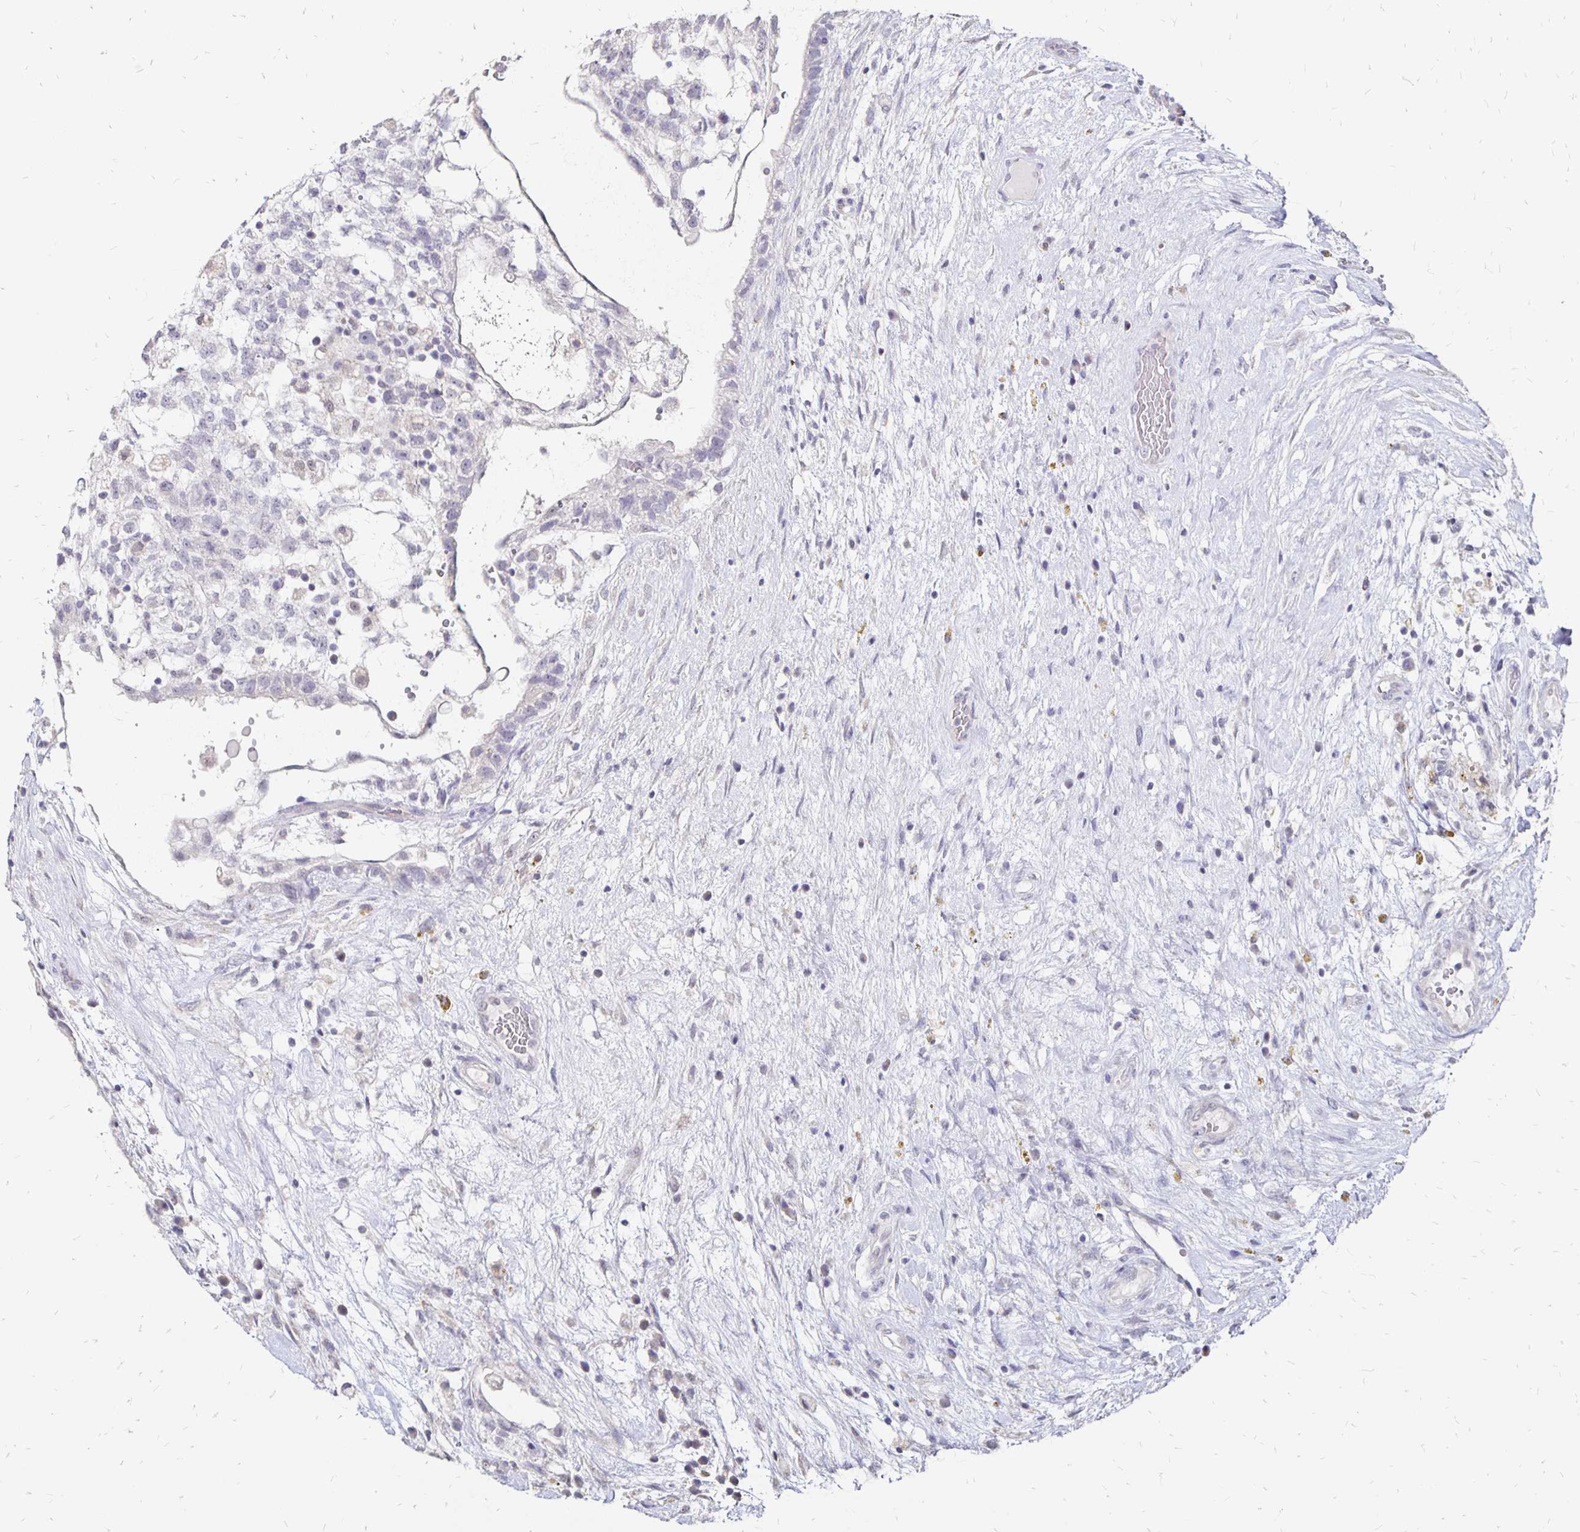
{"staining": {"intensity": "negative", "quantity": "none", "location": "none"}, "tissue": "testis cancer", "cell_type": "Tumor cells", "image_type": "cancer", "snomed": [{"axis": "morphology", "description": "Normal tissue, NOS"}, {"axis": "morphology", "description": "Carcinoma, Embryonal, NOS"}, {"axis": "topography", "description": "Testis"}], "caption": "Human testis embryonal carcinoma stained for a protein using IHC exhibits no staining in tumor cells.", "gene": "ATOSB", "patient": {"sex": "male", "age": 32}}